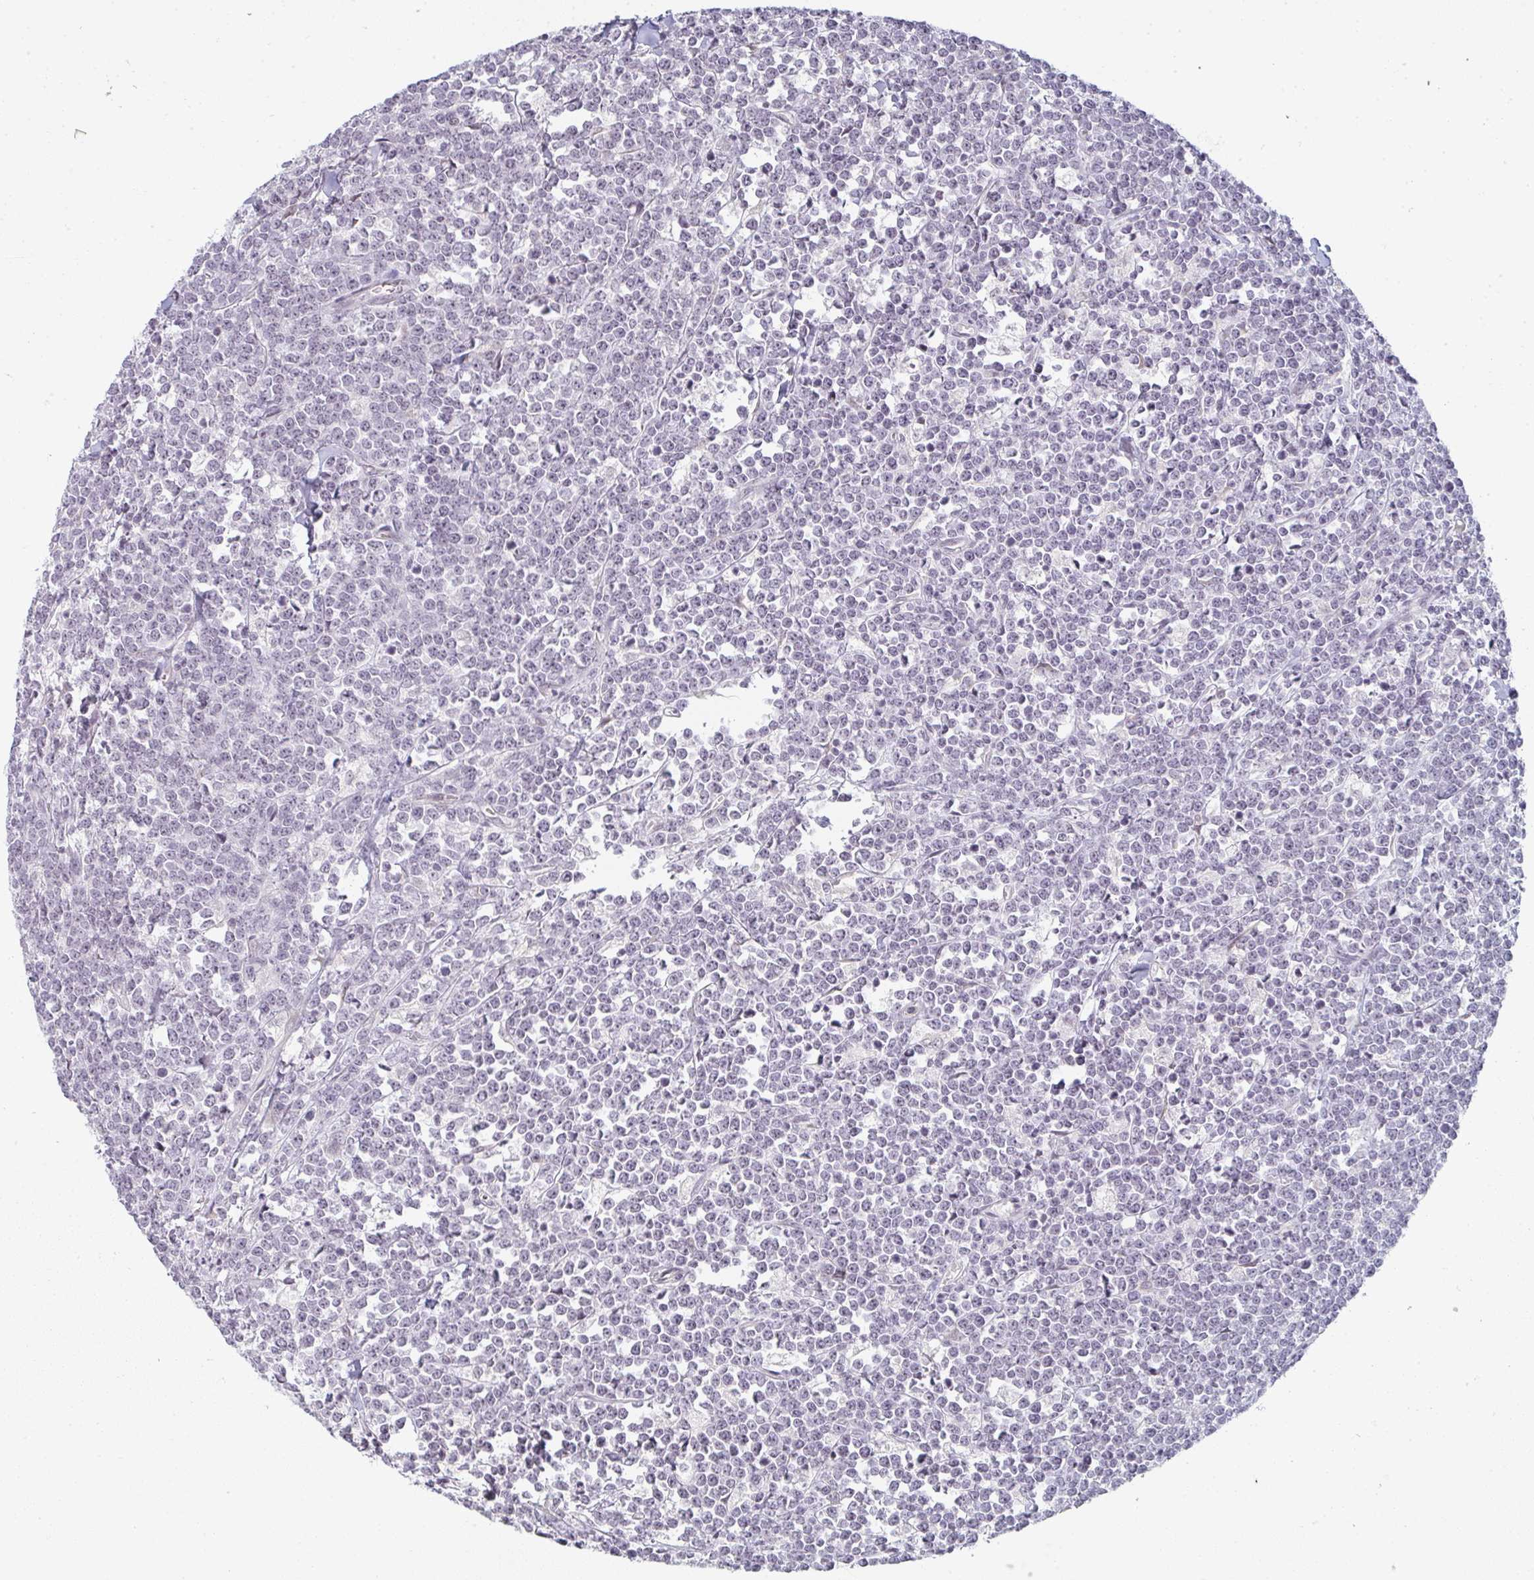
{"staining": {"intensity": "negative", "quantity": "none", "location": "none"}, "tissue": "lymphoma", "cell_type": "Tumor cells", "image_type": "cancer", "snomed": [{"axis": "morphology", "description": "Malignant lymphoma, non-Hodgkin's type, High grade"}, {"axis": "topography", "description": "Small intestine"}, {"axis": "topography", "description": "Colon"}], "caption": "Human lymphoma stained for a protein using immunohistochemistry exhibits no expression in tumor cells.", "gene": "RBBP6", "patient": {"sex": "male", "age": 8}}